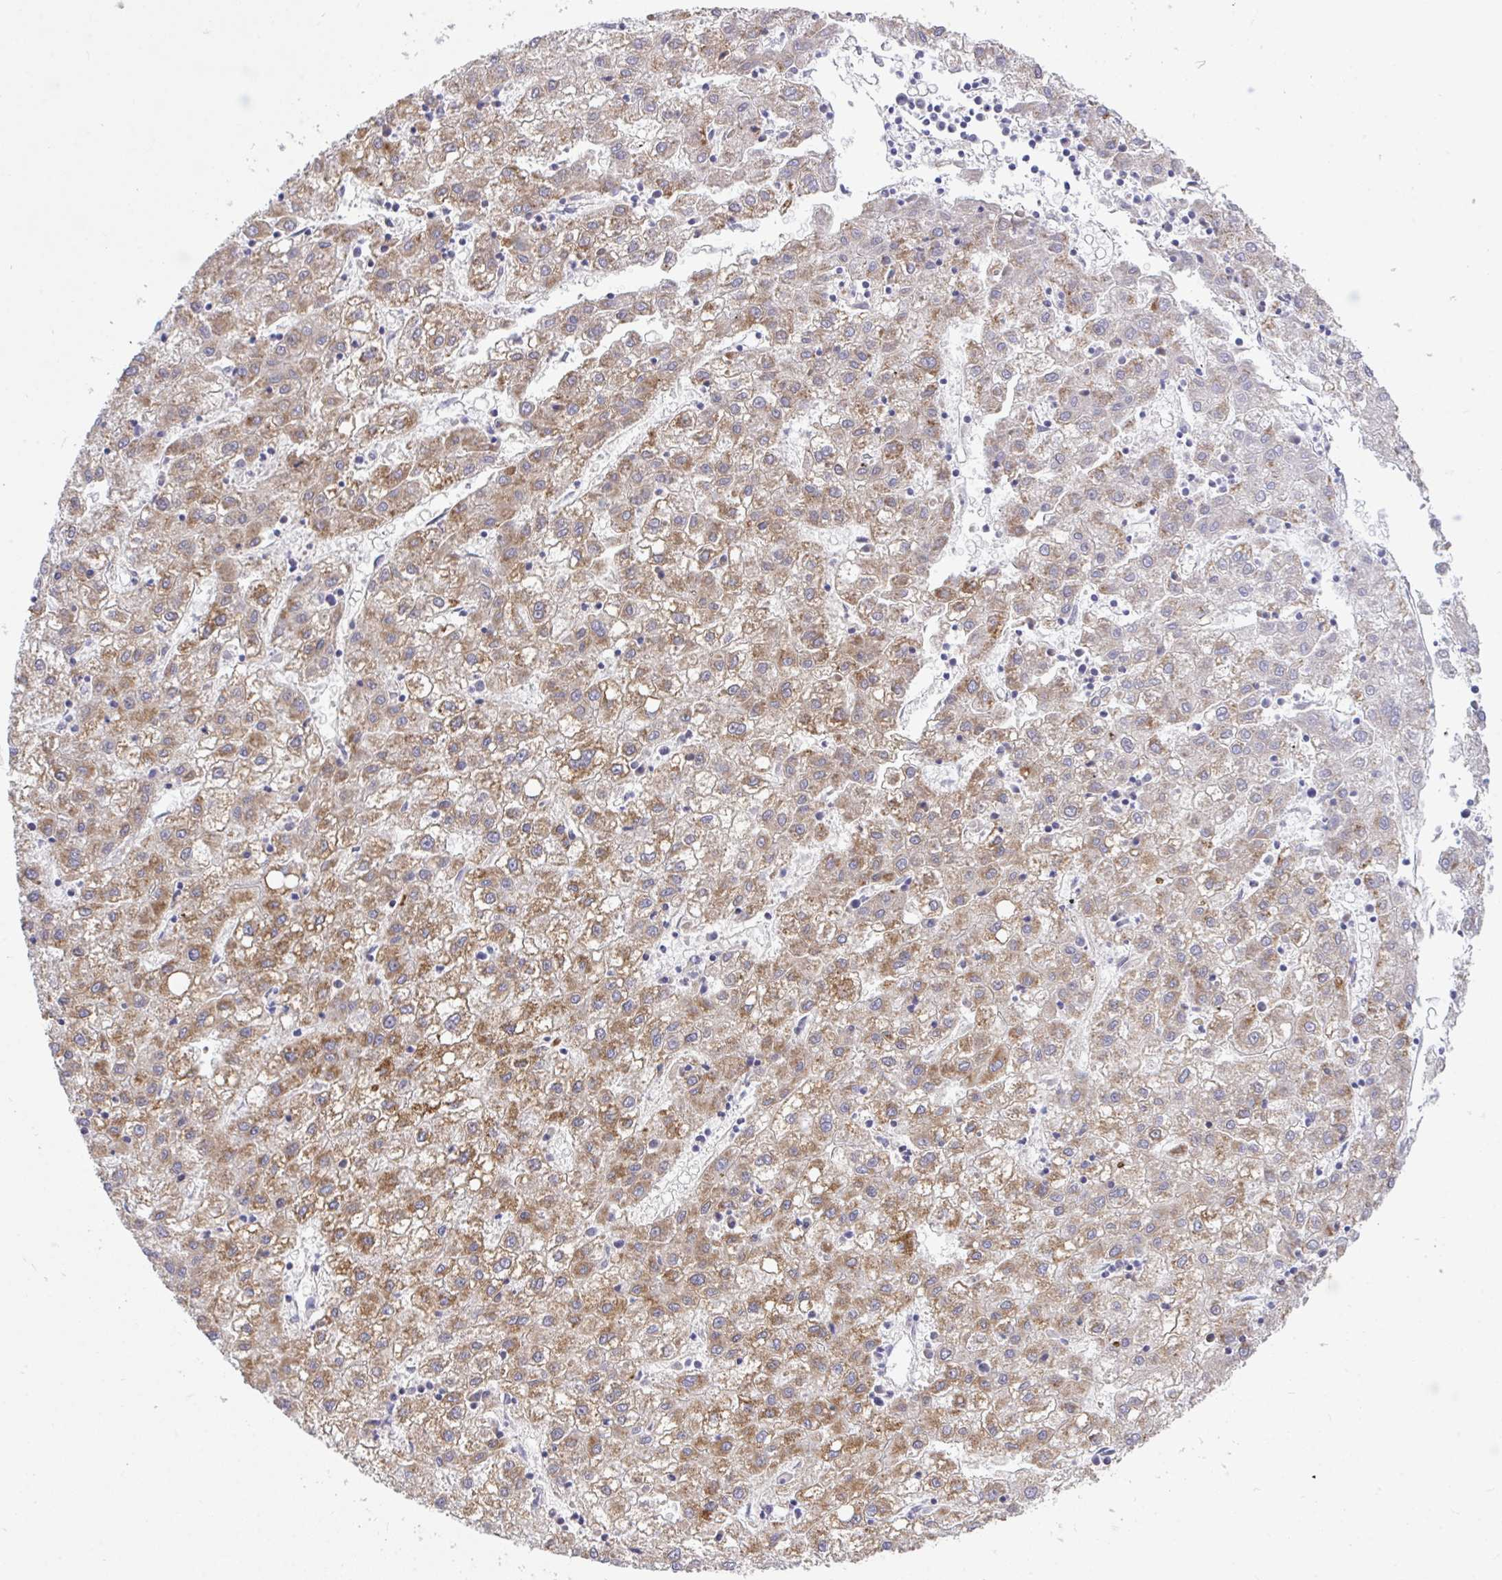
{"staining": {"intensity": "moderate", "quantity": ">75%", "location": "cytoplasmic/membranous"}, "tissue": "liver cancer", "cell_type": "Tumor cells", "image_type": "cancer", "snomed": [{"axis": "morphology", "description": "Carcinoma, Hepatocellular, NOS"}, {"axis": "topography", "description": "Liver"}], "caption": "A micrograph of human hepatocellular carcinoma (liver) stained for a protein shows moderate cytoplasmic/membranous brown staining in tumor cells.", "gene": "MPC2", "patient": {"sex": "male", "age": 72}}